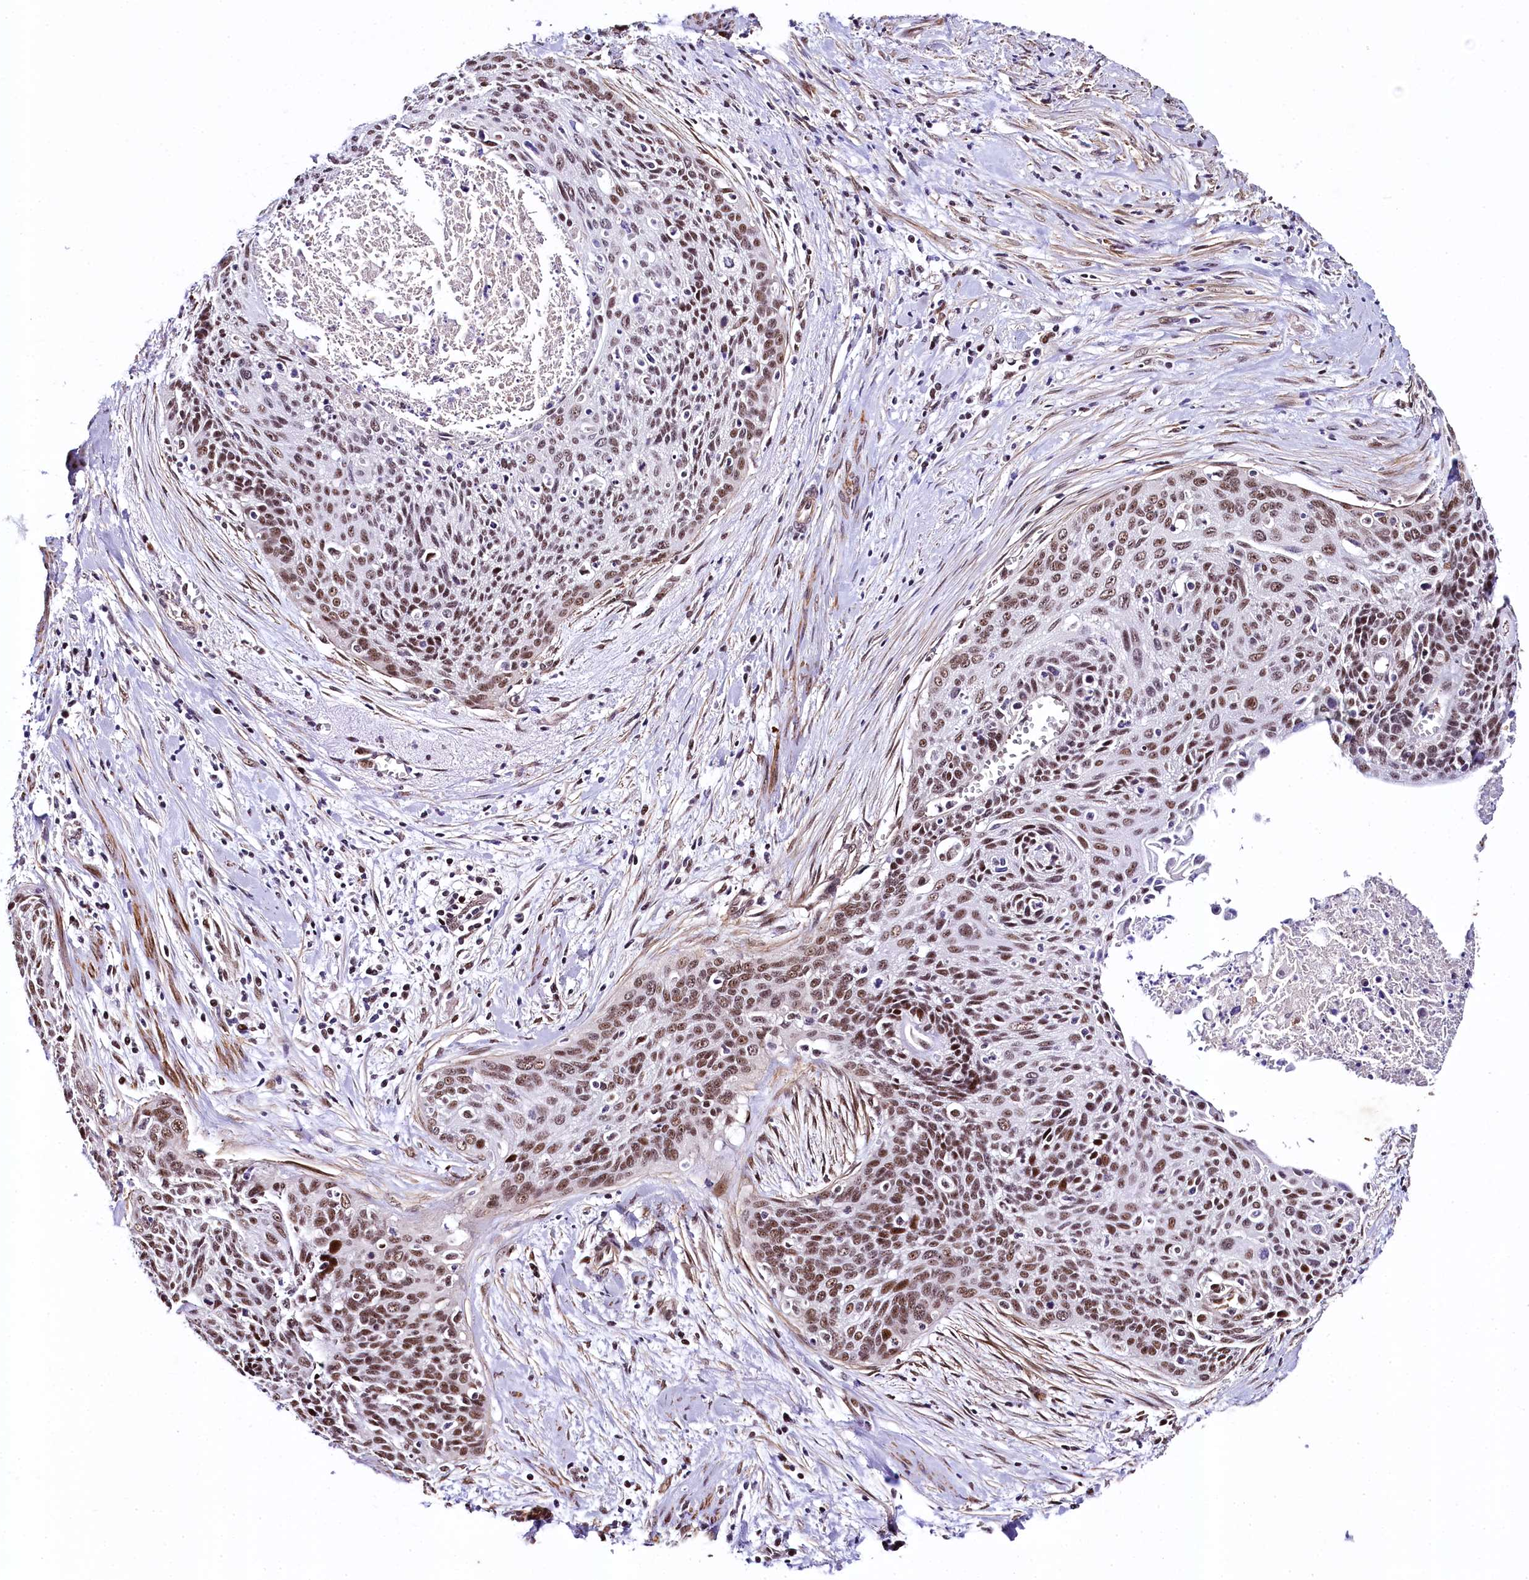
{"staining": {"intensity": "moderate", "quantity": ">75%", "location": "nuclear"}, "tissue": "cervical cancer", "cell_type": "Tumor cells", "image_type": "cancer", "snomed": [{"axis": "morphology", "description": "Squamous cell carcinoma, NOS"}, {"axis": "topography", "description": "Cervix"}], "caption": "Tumor cells demonstrate medium levels of moderate nuclear expression in approximately >75% of cells in human cervical squamous cell carcinoma.", "gene": "SAMD10", "patient": {"sex": "female", "age": 55}}